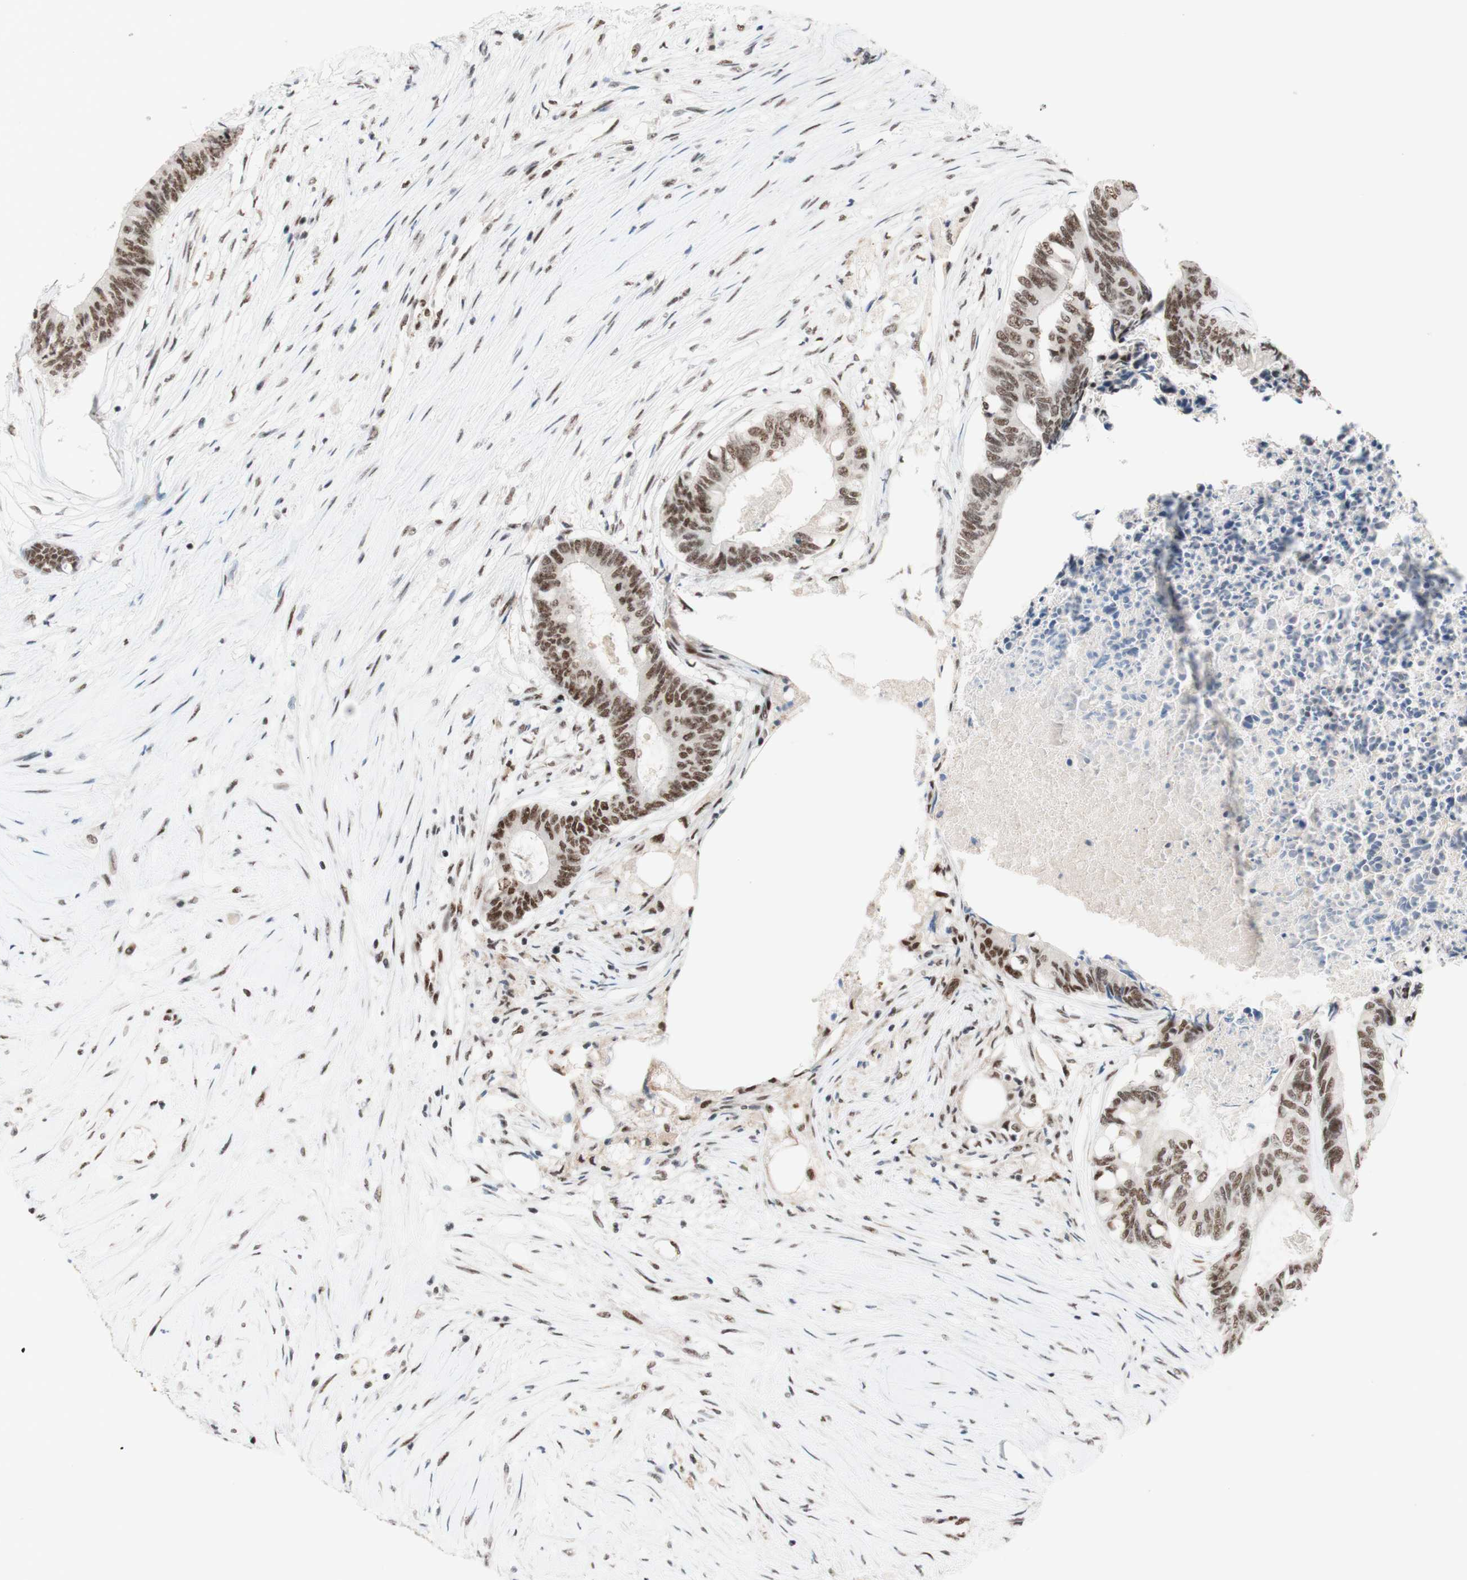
{"staining": {"intensity": "moderate", "quantity": ">75%", "location": "nuclear"}, "tissue": "colorectal cancer", "cell_type": "Tumor cells", "image_type": "cancer", "snomed": [{"axis": "morphology", "description": "Adenocarcinoma, NOS"}, {"axis": "topography", "description": "Rectum"}], "caption": "Colorectal cancer (adenocarcinoma) stained with immunohistochemistry reveals moderate nuclear expression in approximately >75% of tumor cells.", "gene": "PRPF19", "patient": {"sex": "male", "age": 63}}